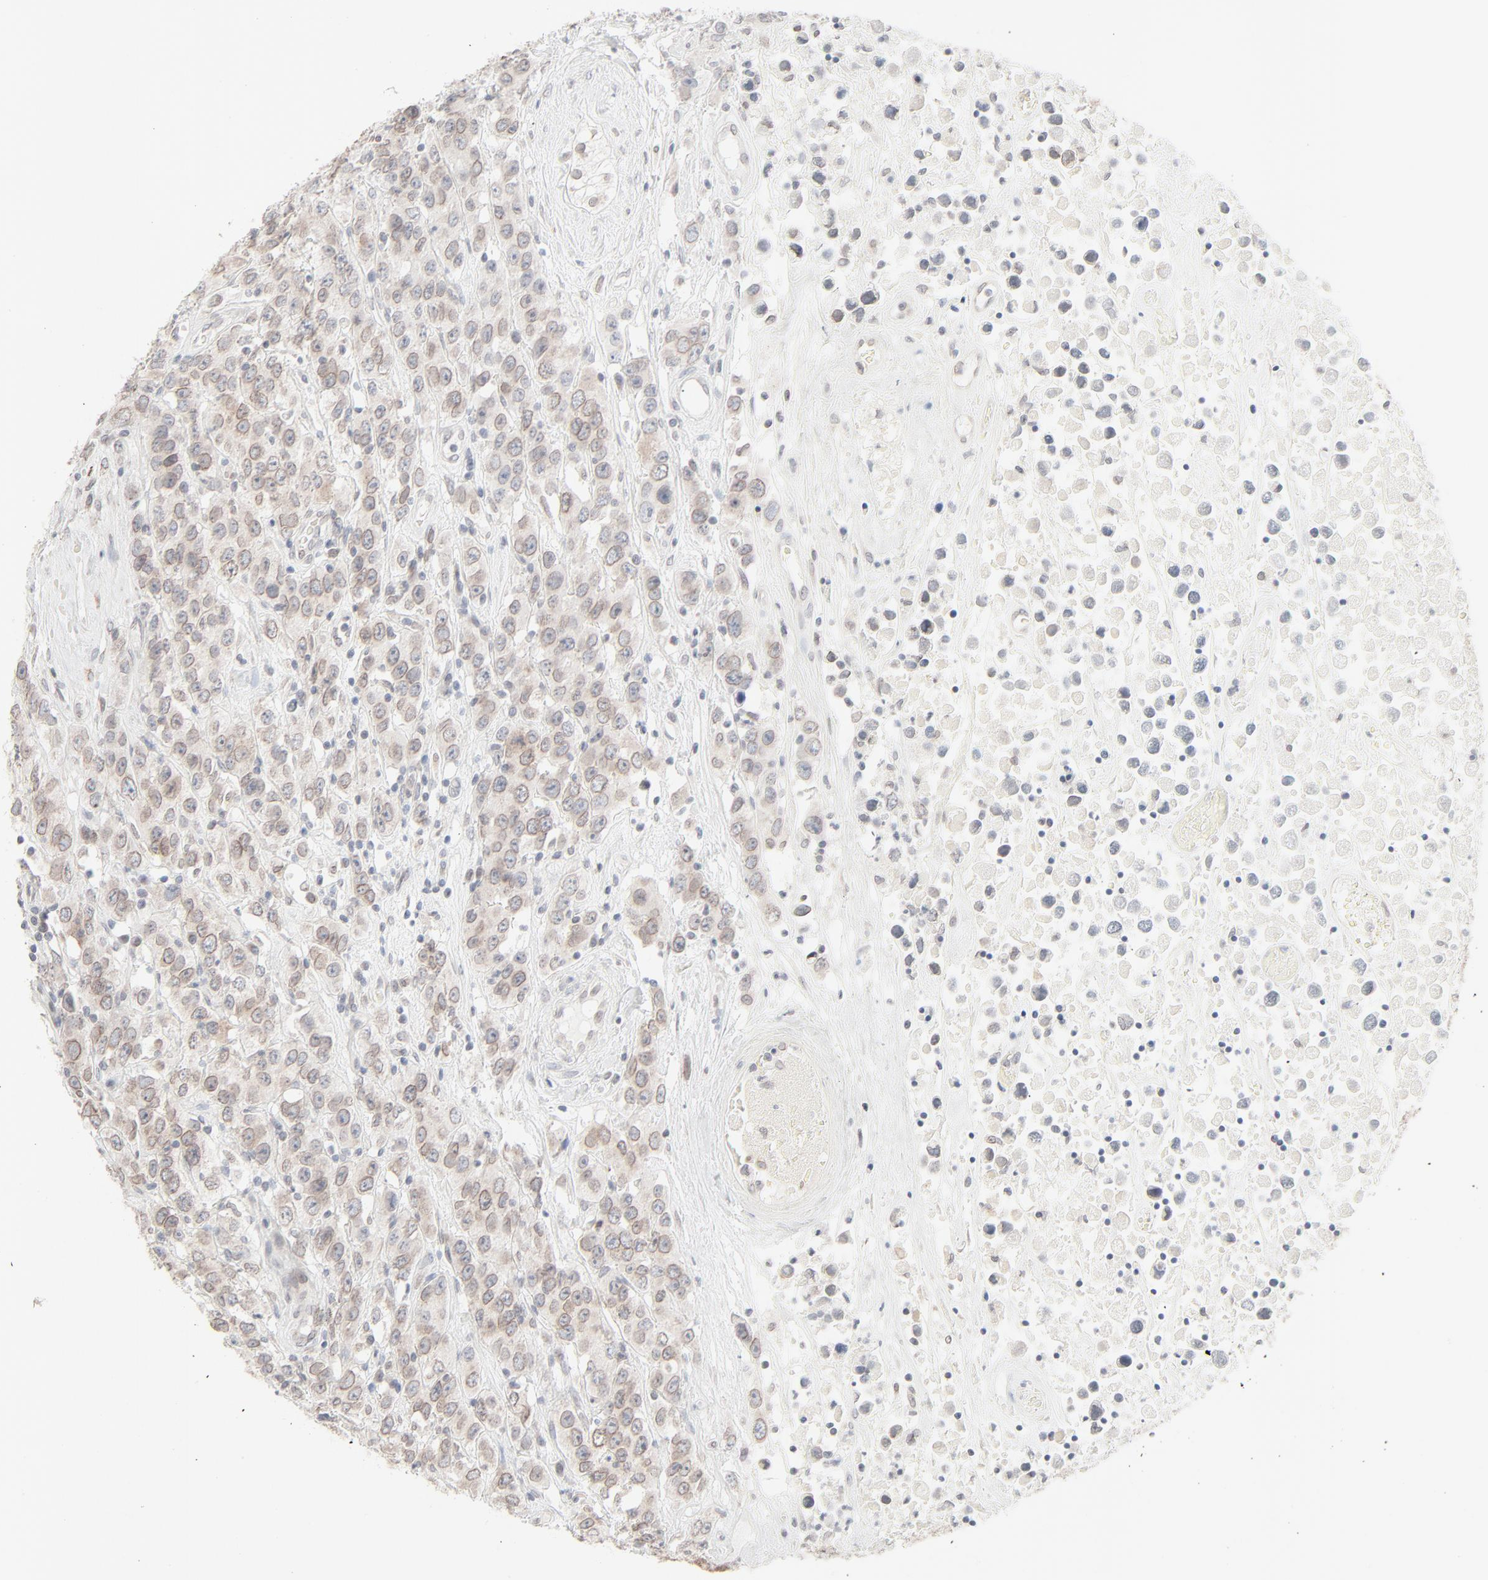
{"staining": {"intensity": "weak", "quantity": "<25%", "location": "cytoplasmic/membranous,nuclear"}, "tissue": "testis cancer", "cell_type": "Tumor cells", "image_type": "cancer", "snomed": [{"axis": "morphology", "description": "Seminoma, NOS"}, {"axis": "topography", "description": "Testis"}], "caption": "IHC histopathology image of testis seminoma stained for a protein (brown), which exhibits no expression in tumor cells. (Immunohistochemistry (ihc), brightfield microscopy, high magnification).", "gene": "MAD1L1", "patient": {"sex": "male", "age": 52}}